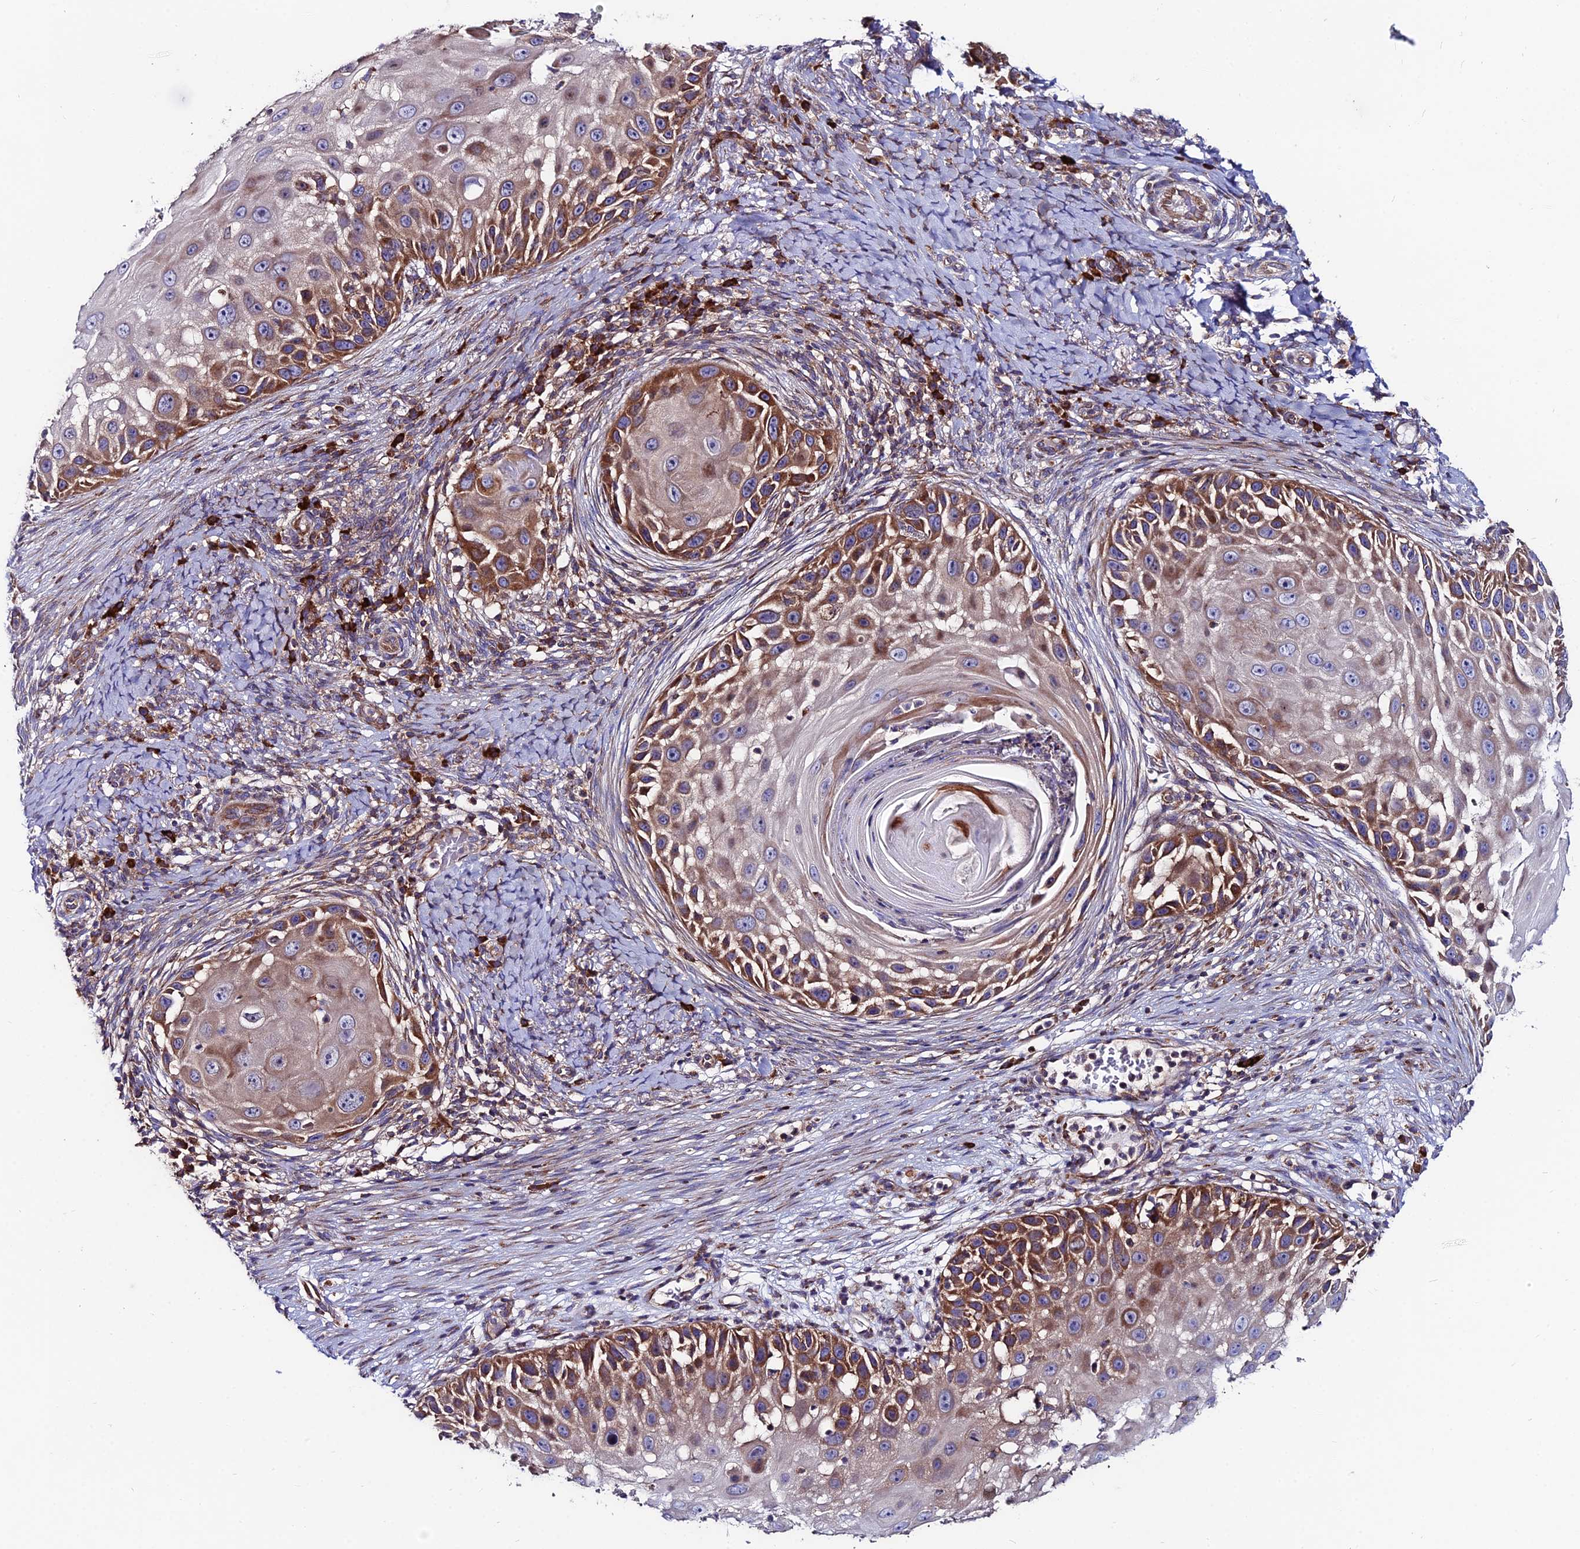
{"staining": {"intensity": "strong", "quantity": ">75%", "location": "cytoplasmic/membranous"}, "tissue": "skin cancer", "cell_type": "Tumor cells", "image_type": "cancer", "snomed": [{"axis": "morphology", "description": "Squamous cell carcinoma, NOS"}, {"axis": "topography", "description": "Skin"}], "caption": "Protein positivity by immunohistochemistry displays strong cytoplasmic/membranous staining in about >75% of tumor cells in skin cancer. The protein of interest is stained brown, and the nuclei are stained in blue (DAB (3,3'-diaminobenzidine) IHC with brightfield microscopy, high magnification).", "gene": "EIF3K", "patient": {"sex": "female", "age": 44}}